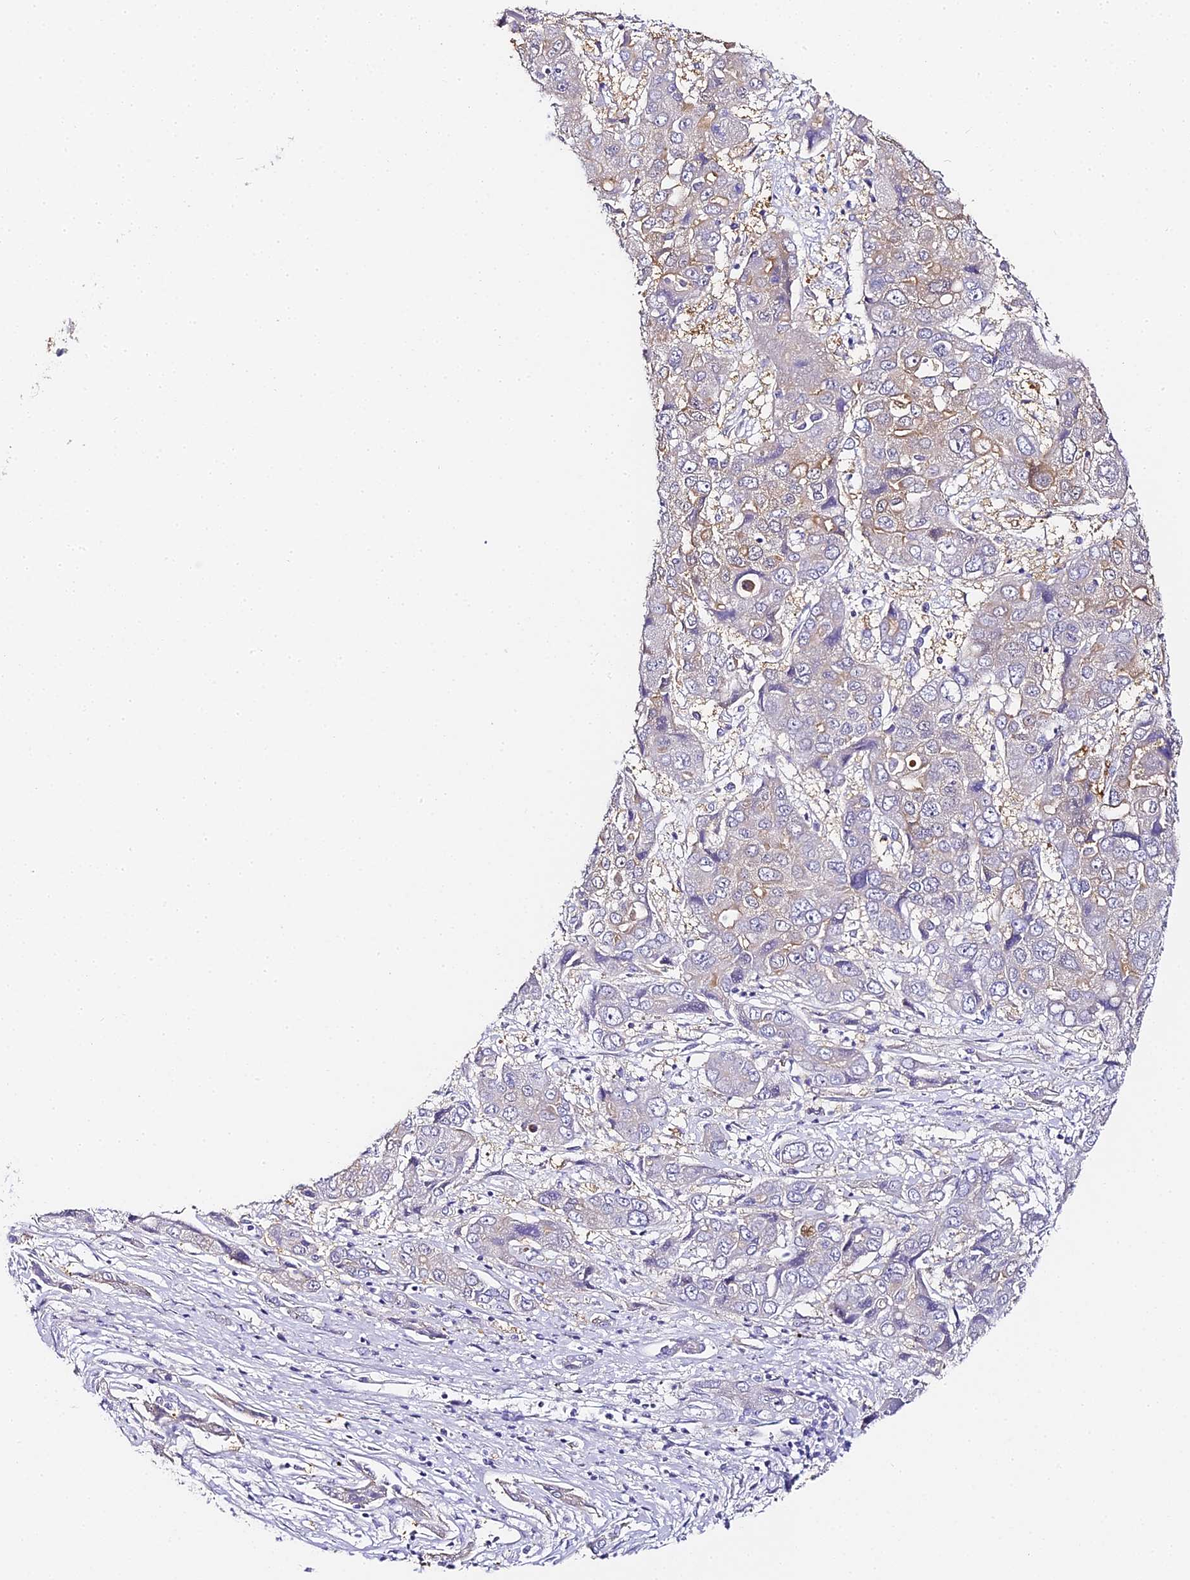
{"staining": {"intensity": "weak", "quantity": "<25%", "location": "cytoplasmic/membranous"}, "tissue": "liver cancer", "cell_type": "Tumor cells", "image_type": "cancer", "snomed": [{"axis": "morphology", "description": "Cholangiocarcinoma"}, {"axis": "topography", "description": "Liver"}], "caption": "Protein analysis of cholangiocarcinoma (liver) reveals no significant expression in tumor cells. (Stains: DAB (3,3'-diaminobenzidine) immunohistochemistry (IHC) with hematoxylin counter stain, Microscopy: brightfield microscopy at high magnification).", "gene": "ABHD14A-ACY1", "patient": {"sex": "male", "age": 67}}